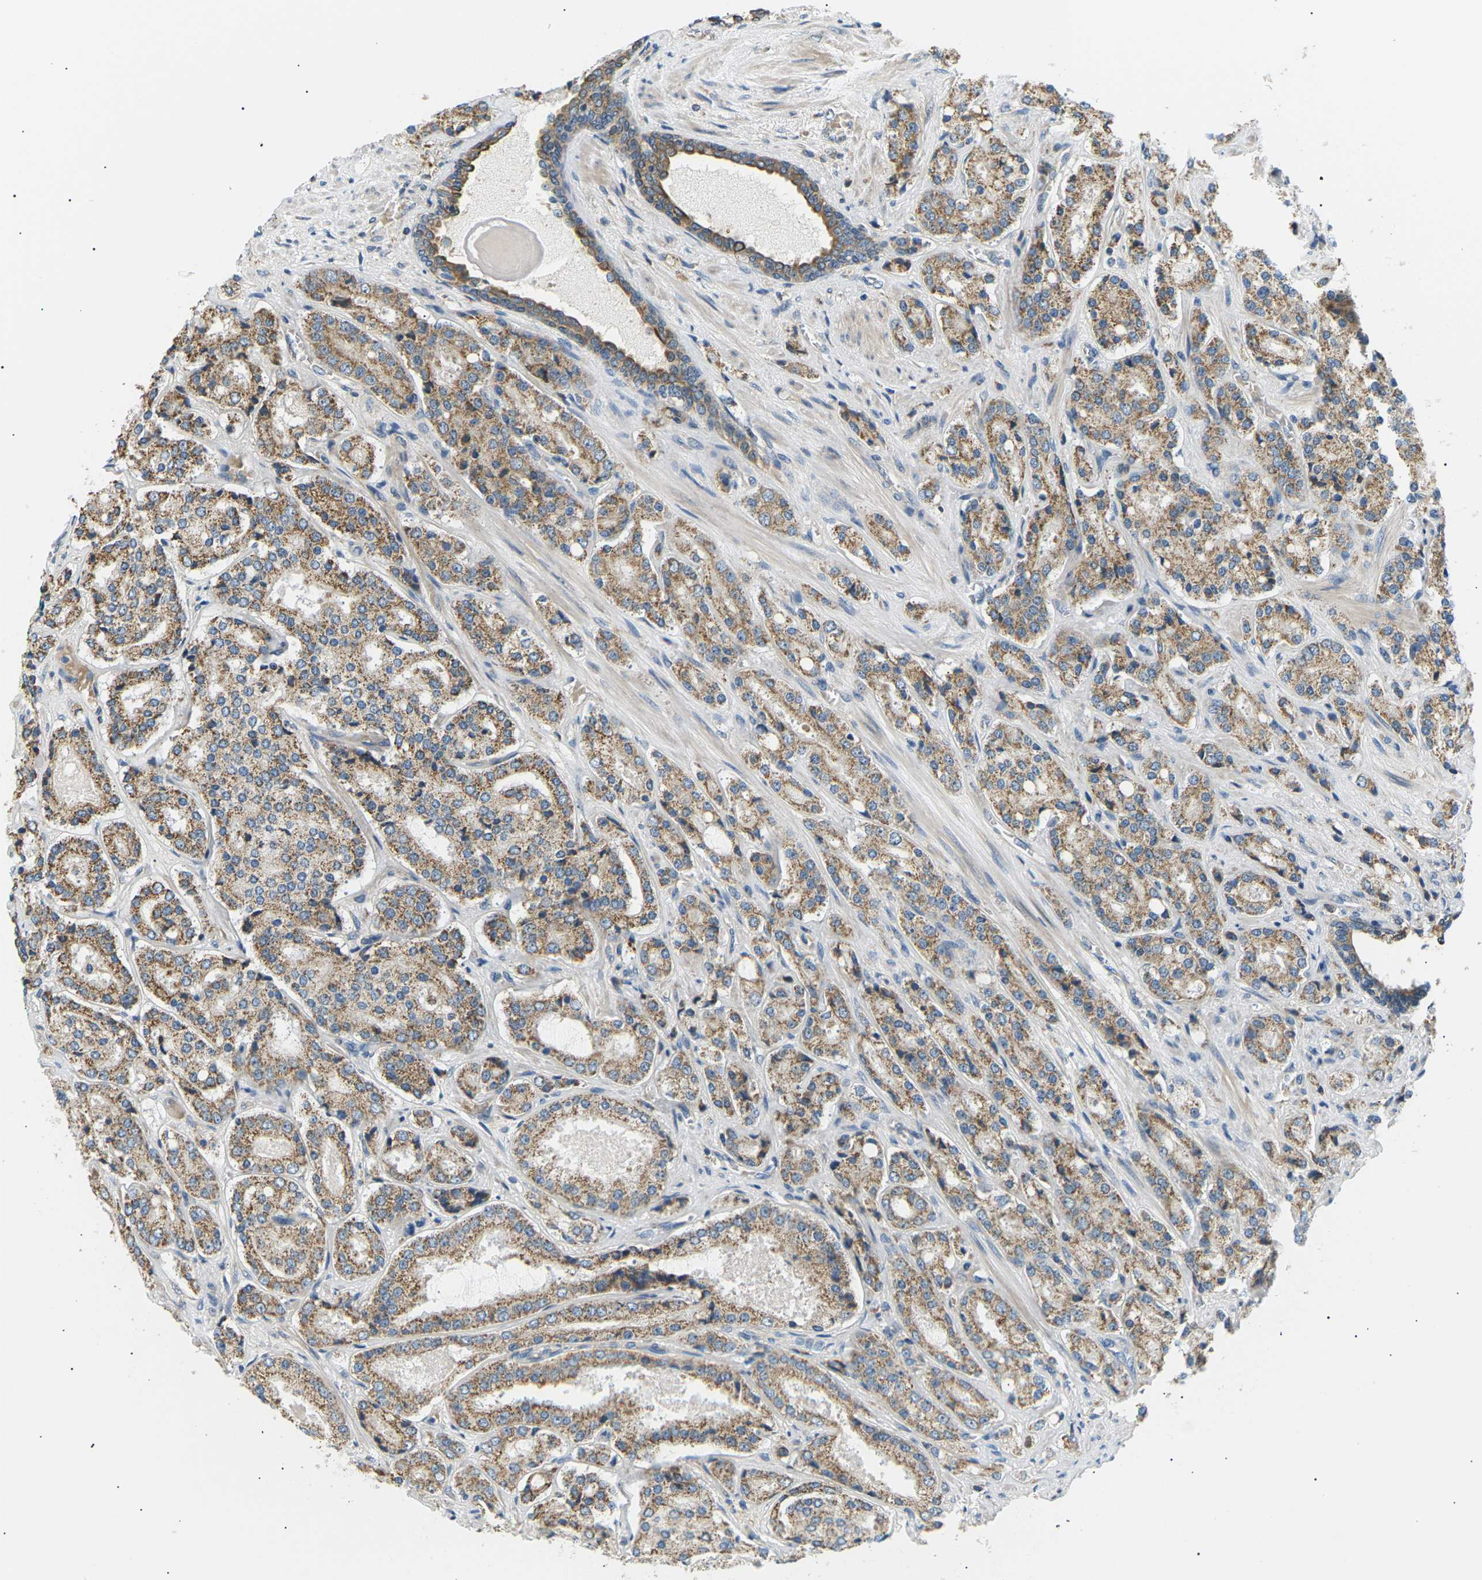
{"staining": {"intensity": "moderate", "quantity": ">75%", "location": "cytoplasmic/membranous"}, "tissue": "prostate cancer", "cell_type": "Tumor cells", "image_type": "cancer", "snomed": [{"axis": "morphology", "description": "Adenocarcinoma, High grade"}, {"axis": "topography", "description": "Prostate"}], "caption": "Moderate cytoplasmic/membranous protein positivity is present in about >75% of tumor cells in prostate cancer. The staining is performed using DAB brown chromogen to label protein expression. The nuclei are counter-stained blue using hematoxylin.", "gene": "TBC1D8", "patient": {"sex": "male", "age": 65}}